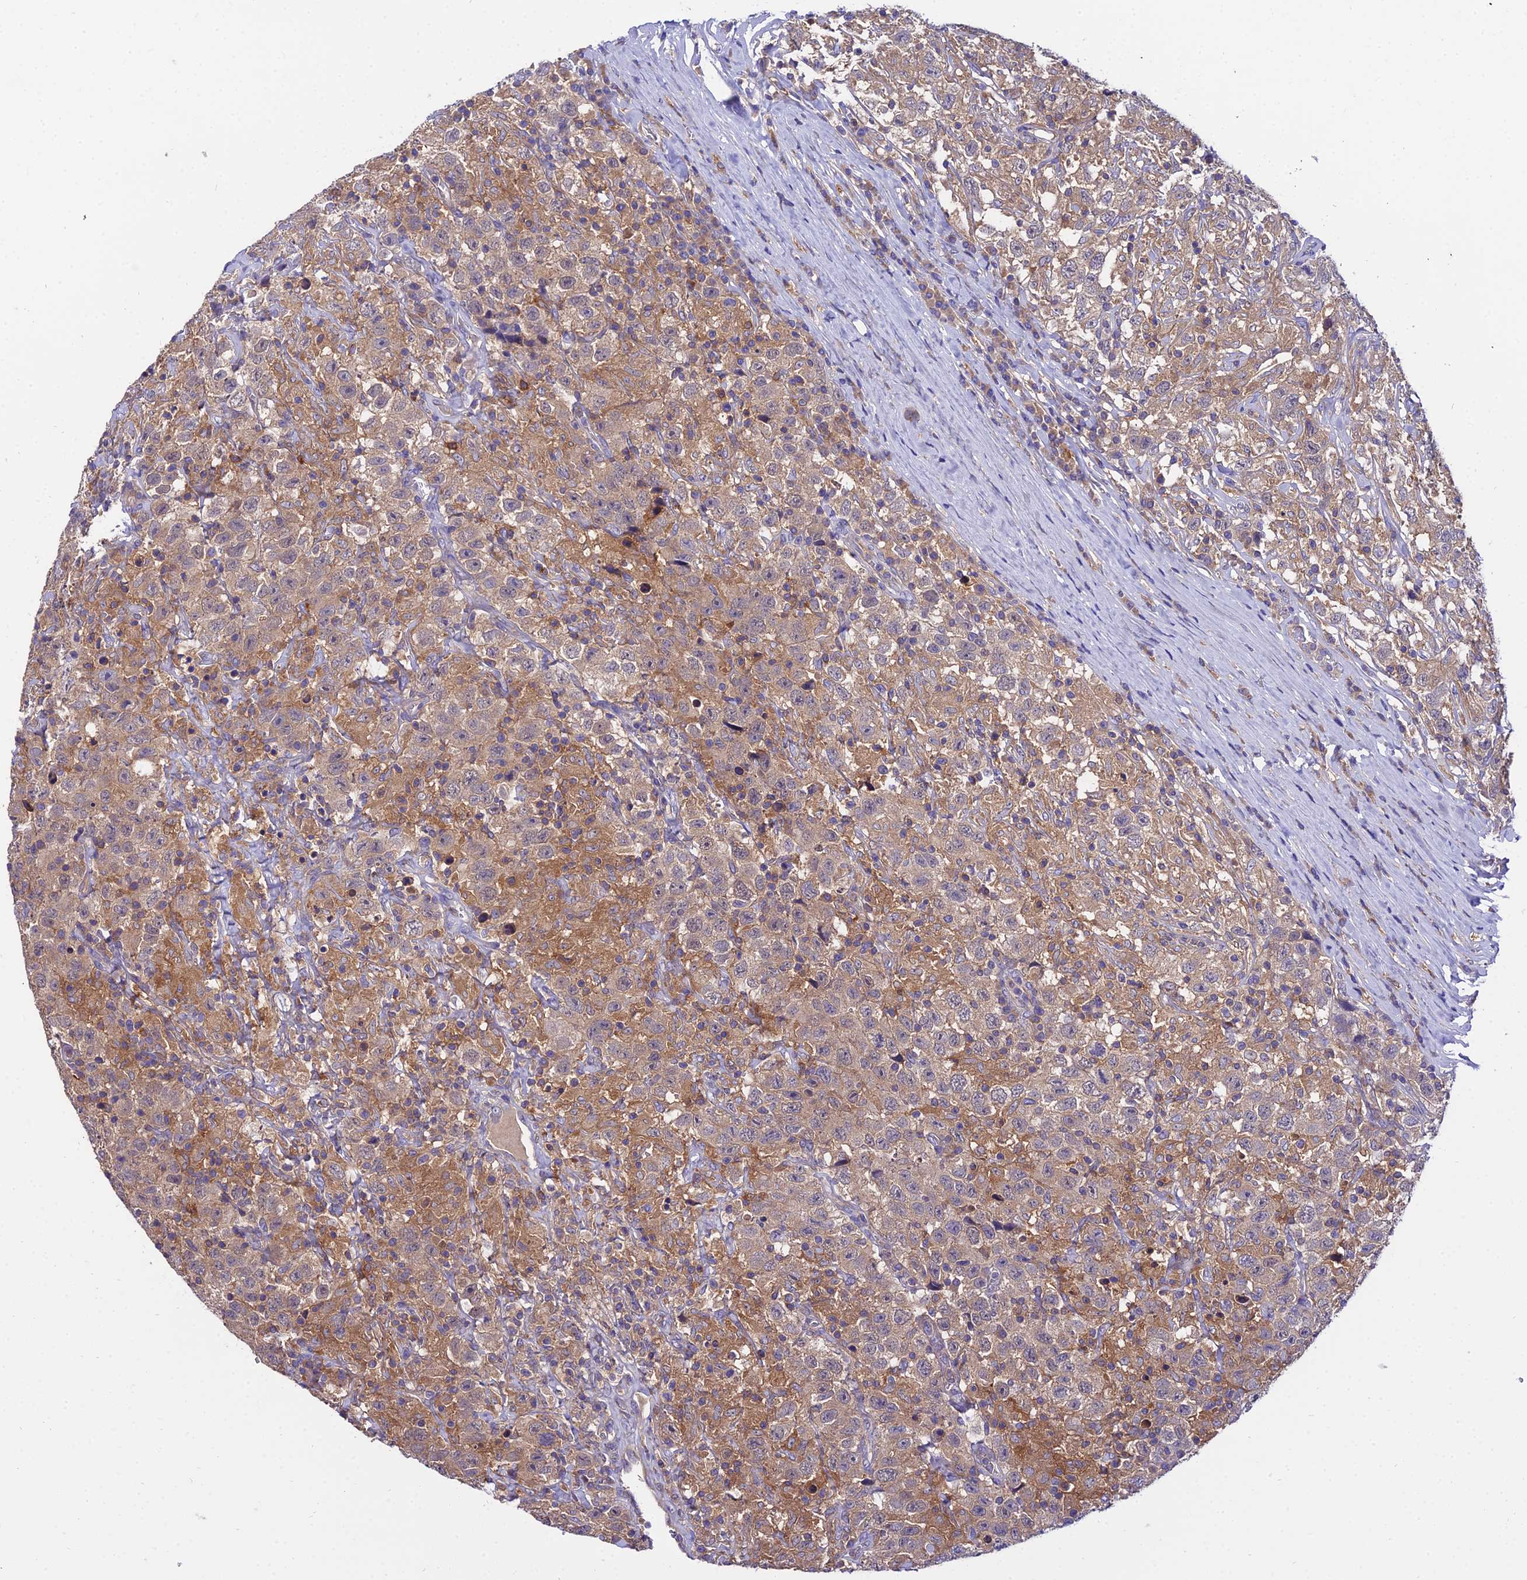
{"staining": {"intensity": "weak", "quantity": "25%-75%", "location": "cytoplasmic/membranous"}, "tissue": "testis cancer", "cell_type": "Tumor cells", "image_type": "cancer", "snomed": [{"axis": "morphology", "description": "Seminoma, NOS"}, {"axis": "topography", "description": "Testis"}], "caption": "Protein expression by immunohistochemistry exhibits weak cytoplasmic/membranous positivity in approximately 25%-75% of tumor cells in testis cancer (seminoma). Using DAB (3,3'-diaminobenzidine) (brown) and hematoxylin (blue) stains, captured at high magnification using brightfield microscopy.", "gene": "C2orf69", "patient": {"sex": "male", "age": 41}}